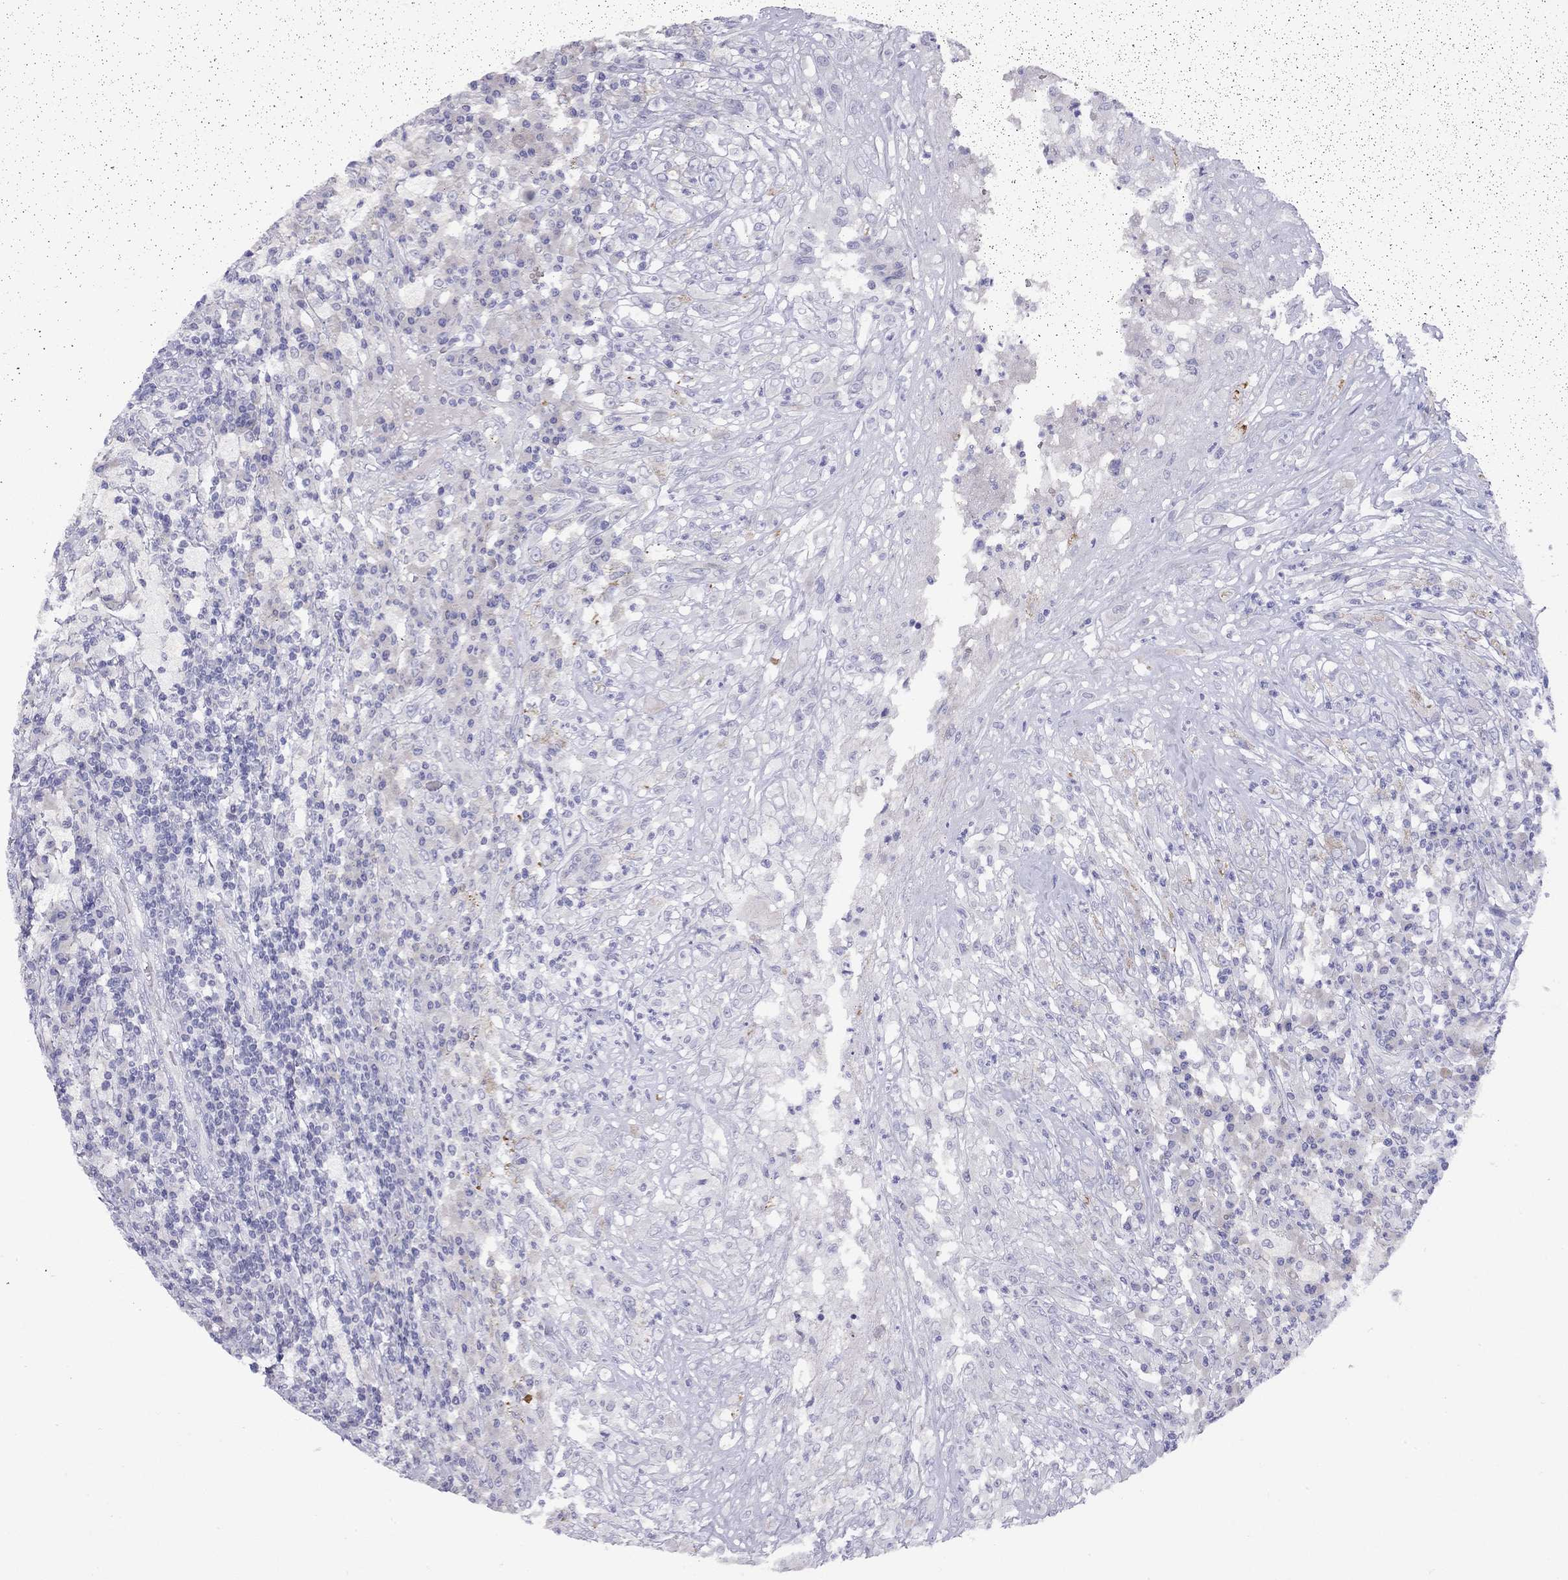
{"staining": {"intensity": "negative", "quantity": "none", "location": "none"}, "tissue": "testis cancer", "cell_type": "Tumor cells", "image_type": "cancer", "snomed": [{"axis": "morphology", "description": "Necrosis, NOS"}, {"axis": "morphology", "description": "Carcinoma, Embryonal, NOS"}, {"axis": "topography", "description": "Testis"}], "caption": "Tumor cells show no significant positivity in embryonal carcinoma (testis).", "gene": "CPNE4", "patient": {"sex": "male", "age": 19}}